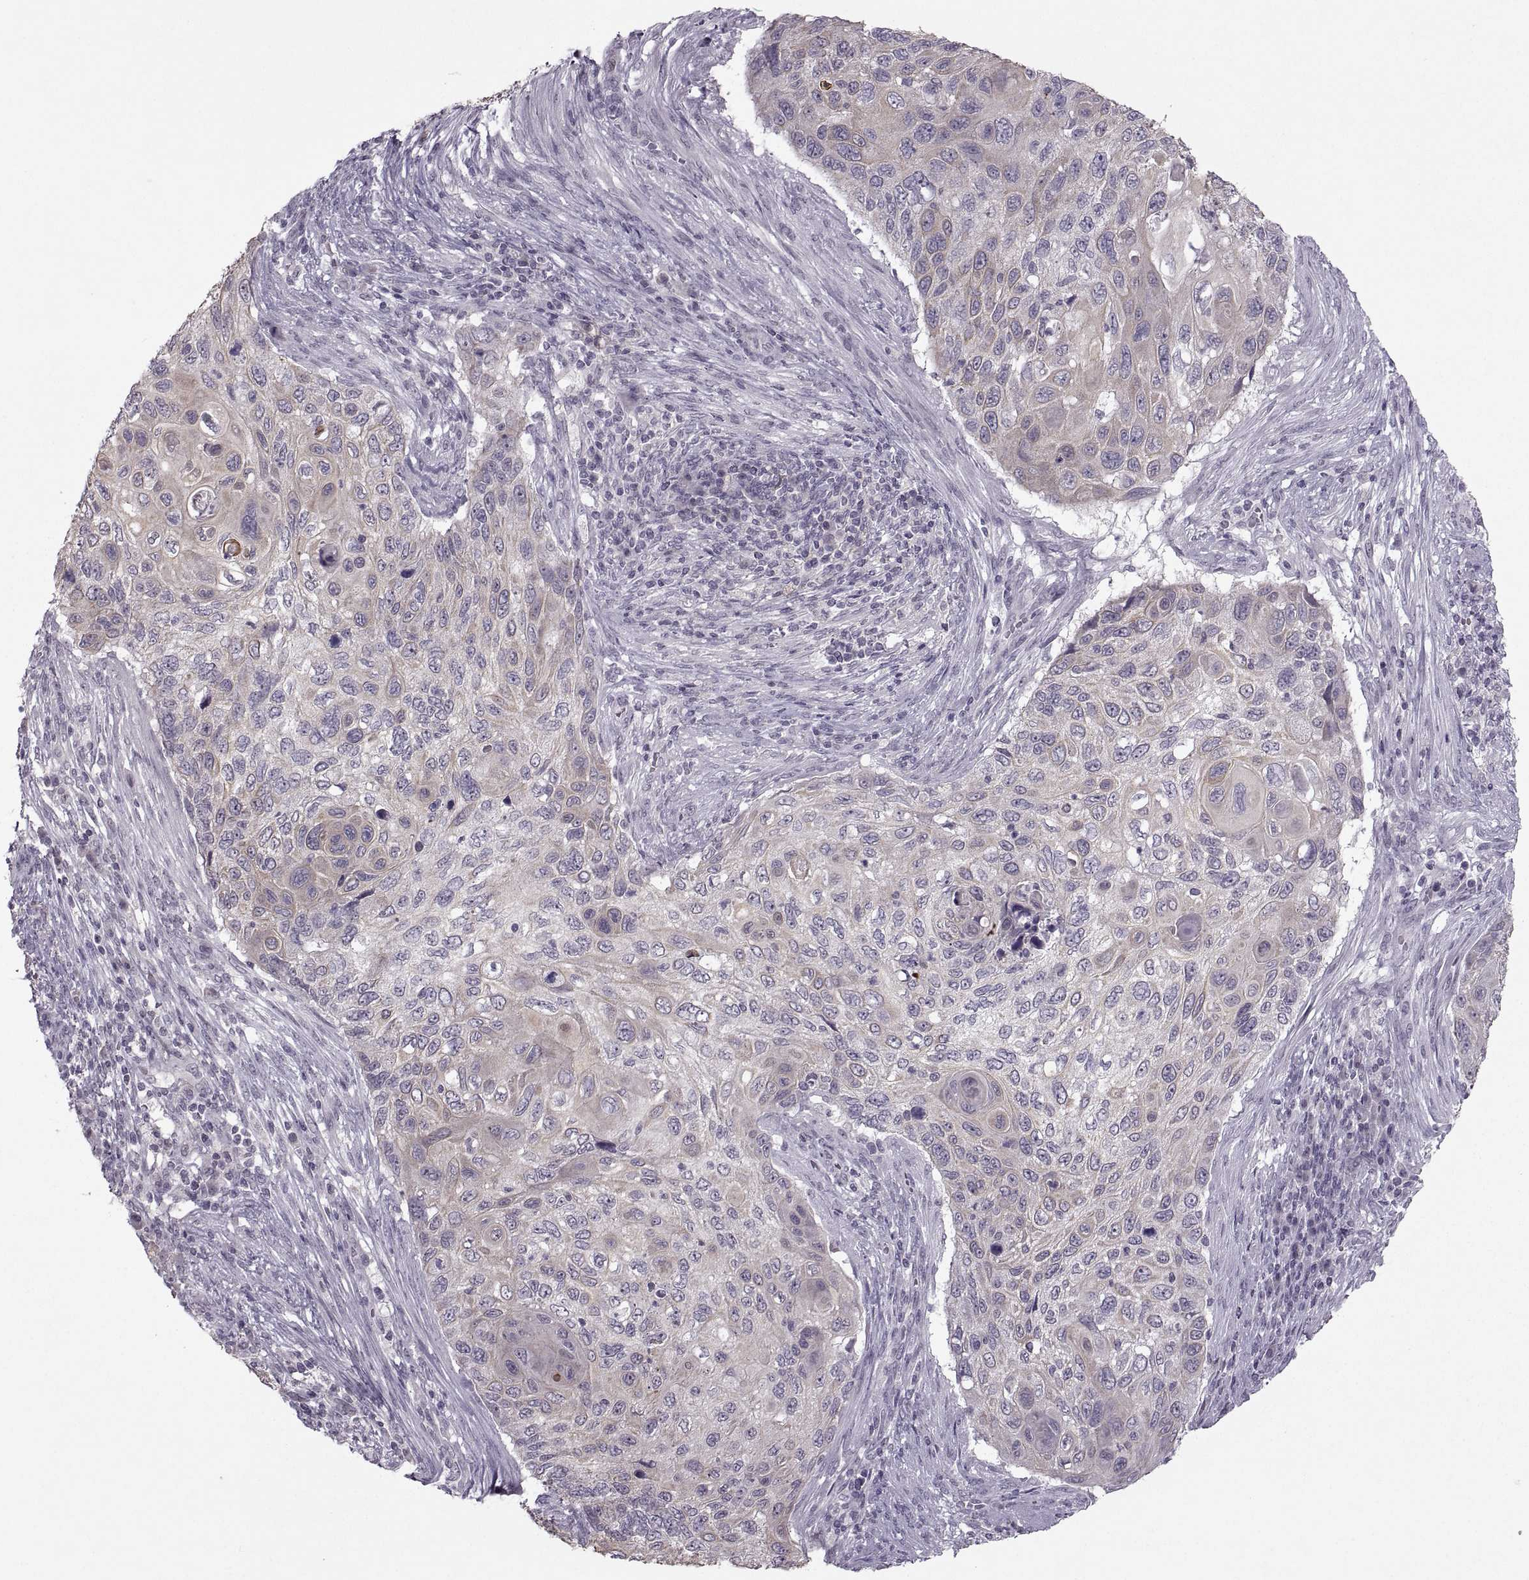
{"staining": {"intensity": "weak", "quantity": ">75%", "location": "cytoplasmic/membranous"}, "tissue": "cervical cancer", "cell_type": "Tumor cells", "image_type": "cancer", "snomed": [{"axis": "morphology", "description": "Squamous cell carcinoma, NOS"}, {"axis": "topography", "description": "Cervix"}], "caption": "Cervical squamous cell carcinoma stained for a protein shows weak cytoplasmic/membranous positivity in tumor cells. The staining was performed using DAB (3,3'-diaminobenzidine) to visualize the protein expression in brown, while the nuclei were stained in blue with hematoxylin (Magnification: 20x).", "gene": "MGAT4D", "patient": {"sex": "female", "age": 70}}